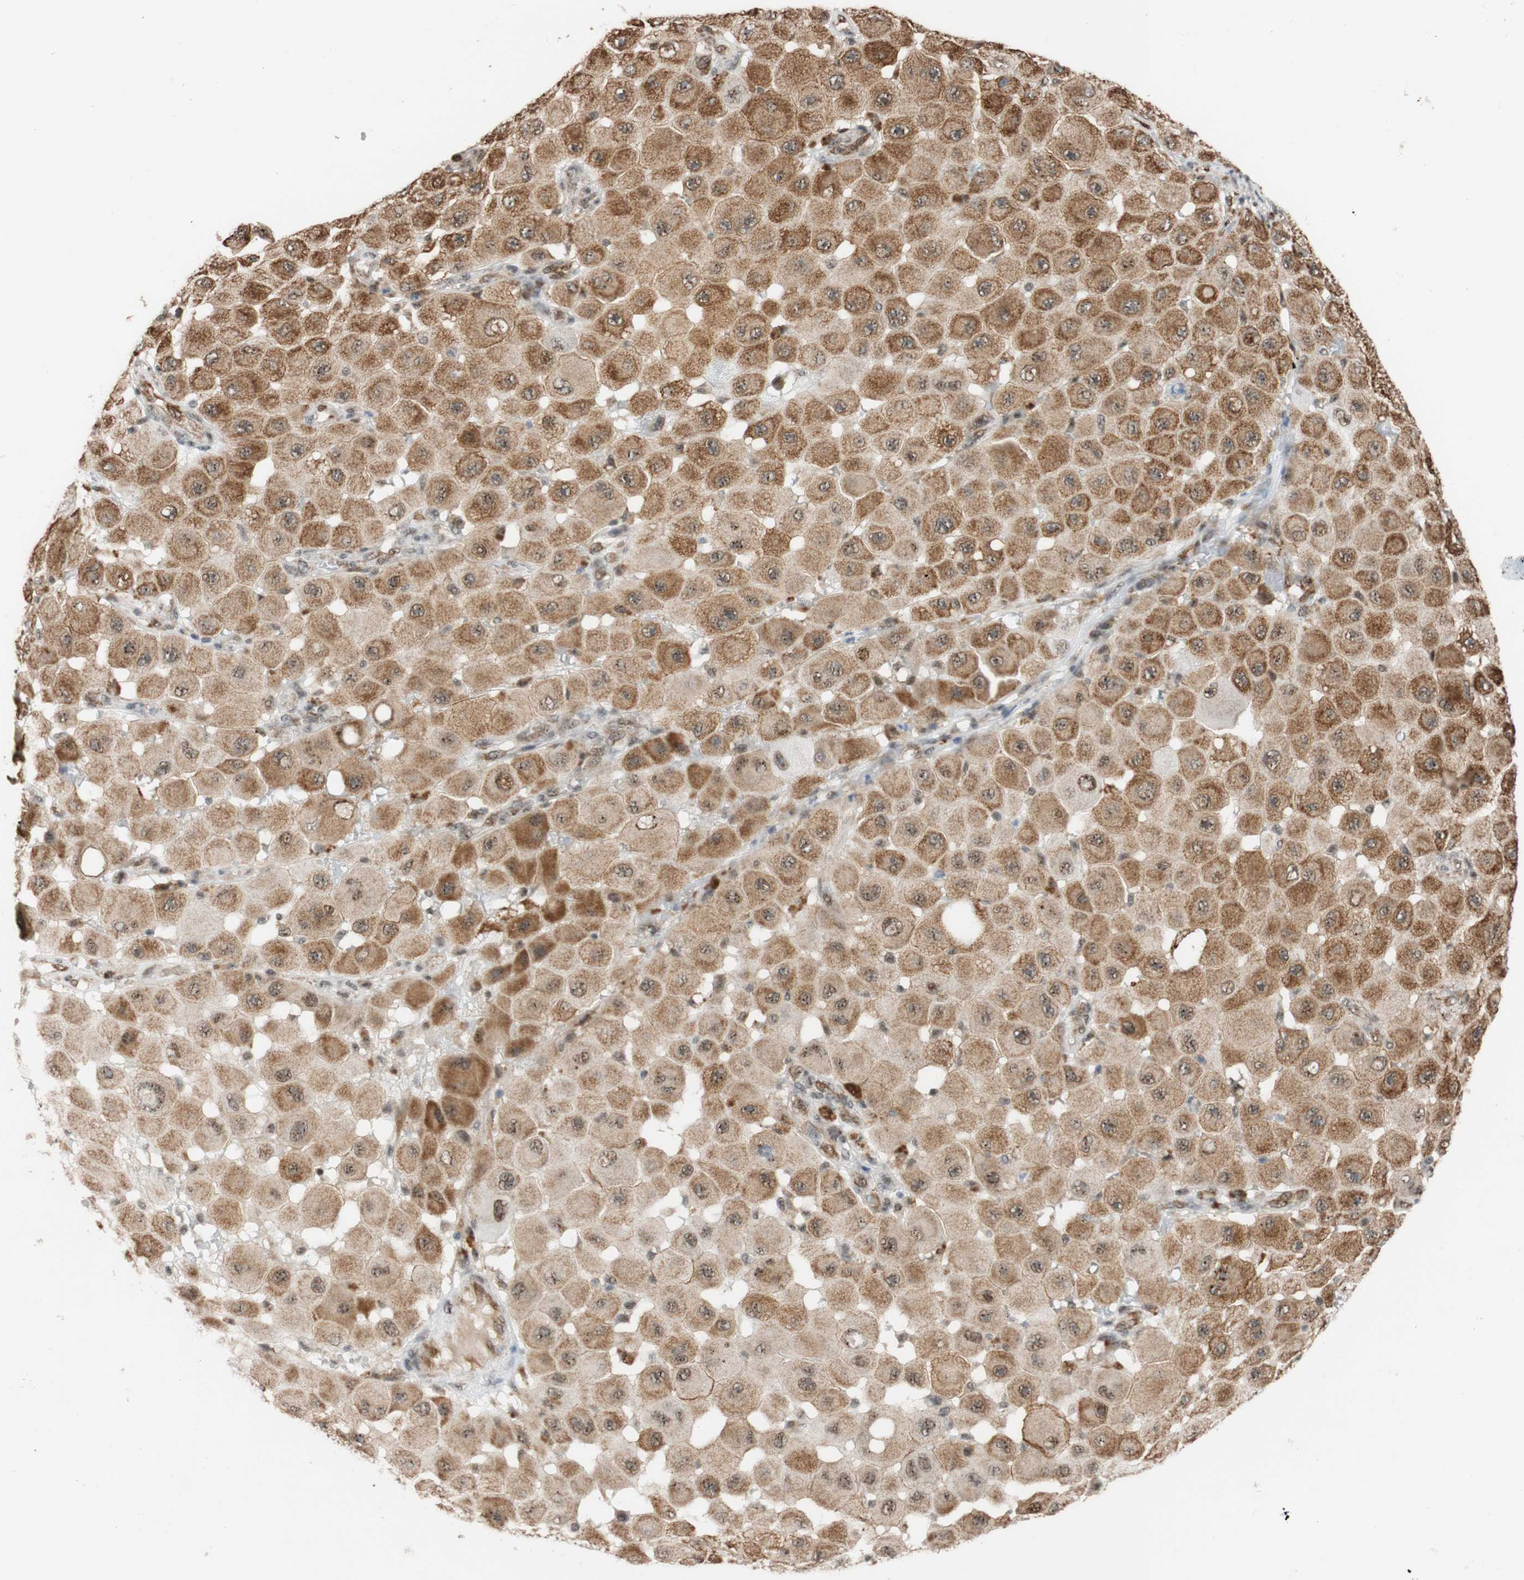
{"staining": {"intensity": "moderate", "quantity": ">75%", "location": "cytoplasmic/membranous"}, "tissue": "melanoma", "cell_type": "Tumor cells", "image_type": "cancer", "snomed": [{"axis": "morphology", "description": "Malignant melanoma, NOS"}, {"axis": "topography", "description": "Skin"}], "caption": "The immunohistochemical stain labels moderate cytoplasmic/membranous expression in tumor cells of melanoma tissue.", "gene": "SAP18", "patient": {"sex": "female", "age": 81}}